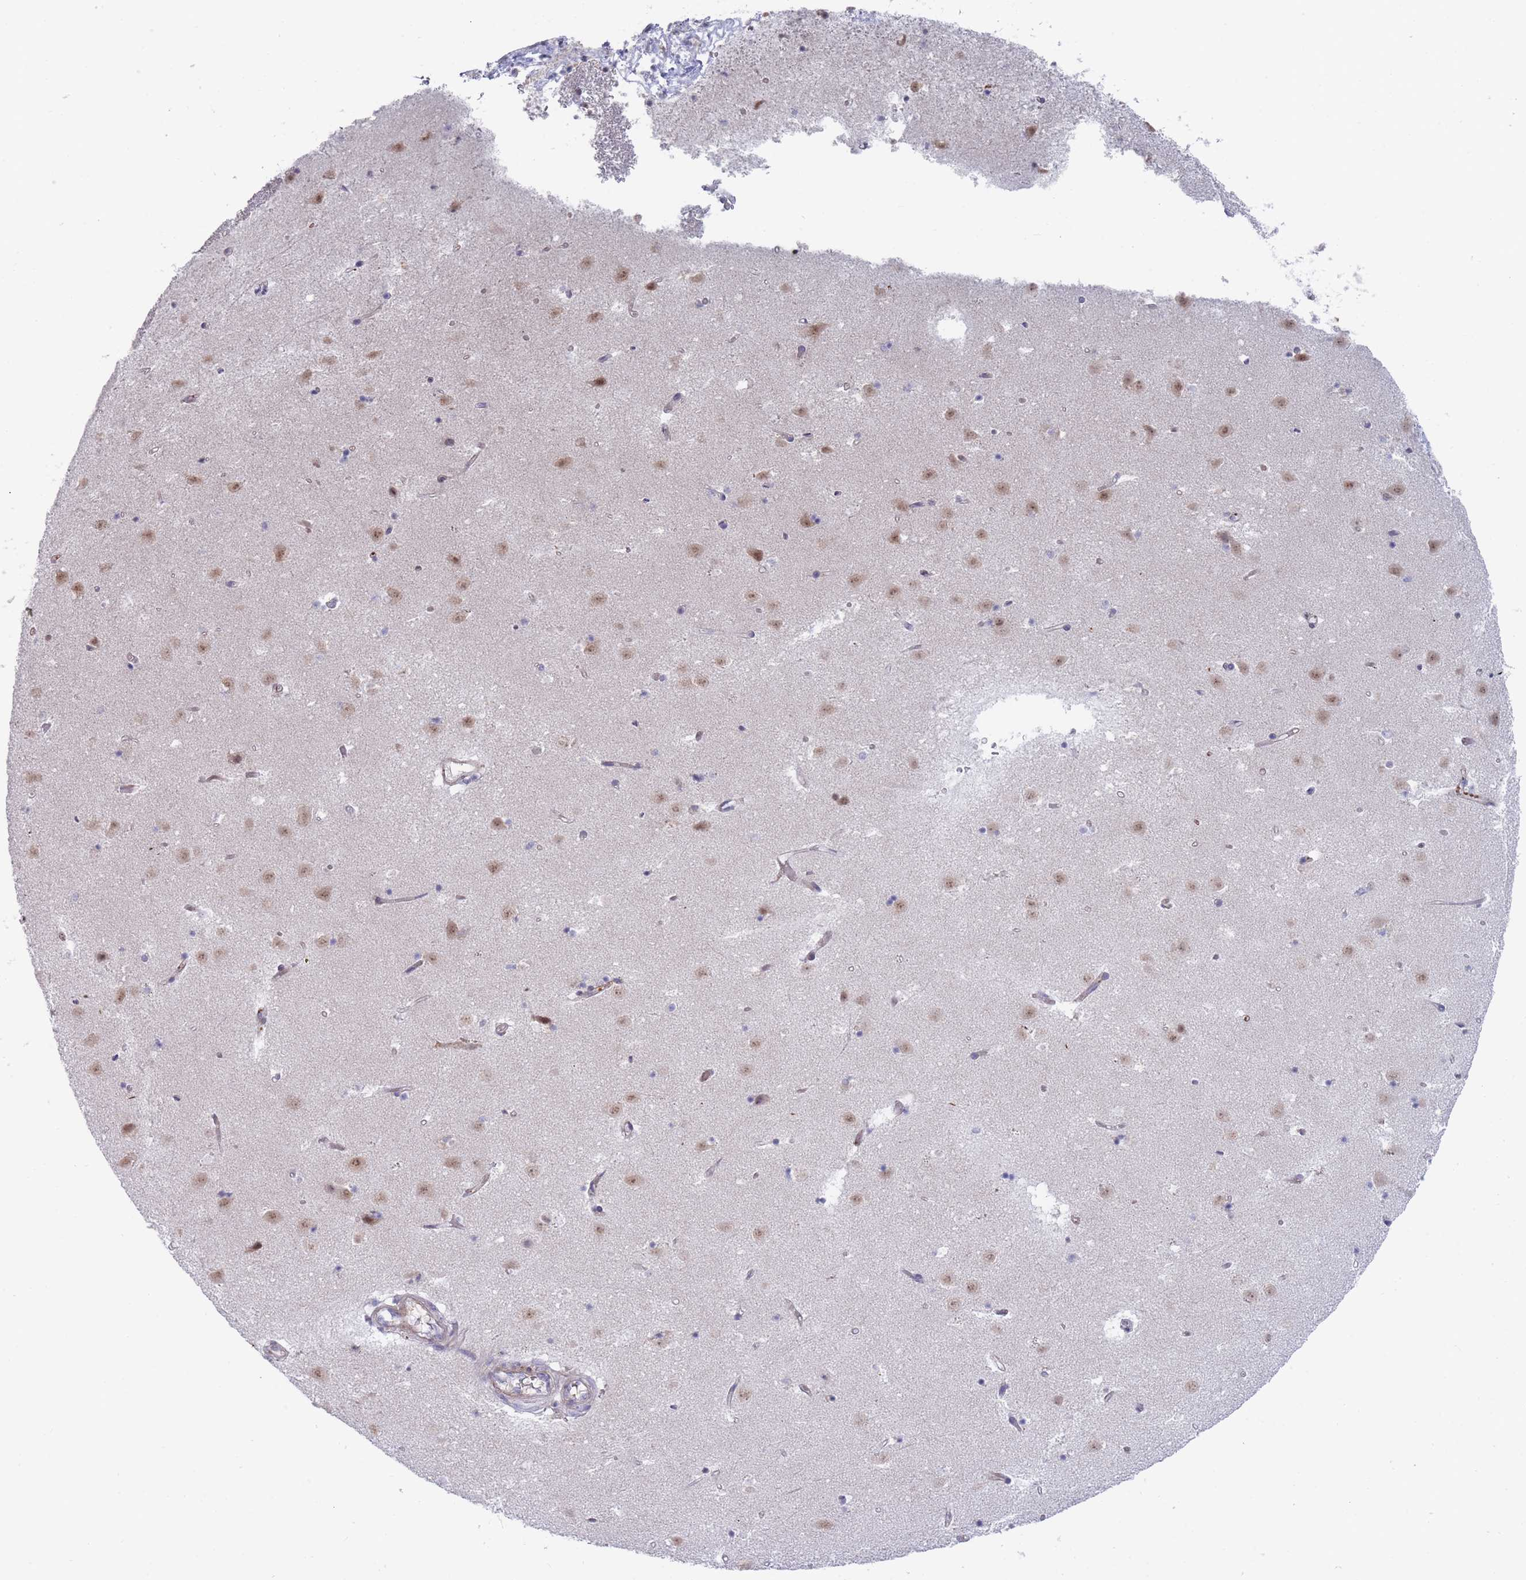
{"staining": {"intensity": "weak", "quantity": "25%-75%", "location": "cytoplasmic/membranous"}, "tissue": "caudate", "cell_type": "Glial cells", "image_type": "normal", "snomed": [{"axis": "morphology", "description": "Normal tissue, NOS"}, {"axis": "topography", "description": "Lateral ventricle wall"}], "caption": "Normal caudate exhibits weak cytoplasmic/membranous expression in about 25%-75% of glial cells, visualized by immunohistochemistry. (DAB IHC with brightfield microscopy, high magnification).", "gene": "PIGU", "patient": {"sex": "male", "age": 58}}